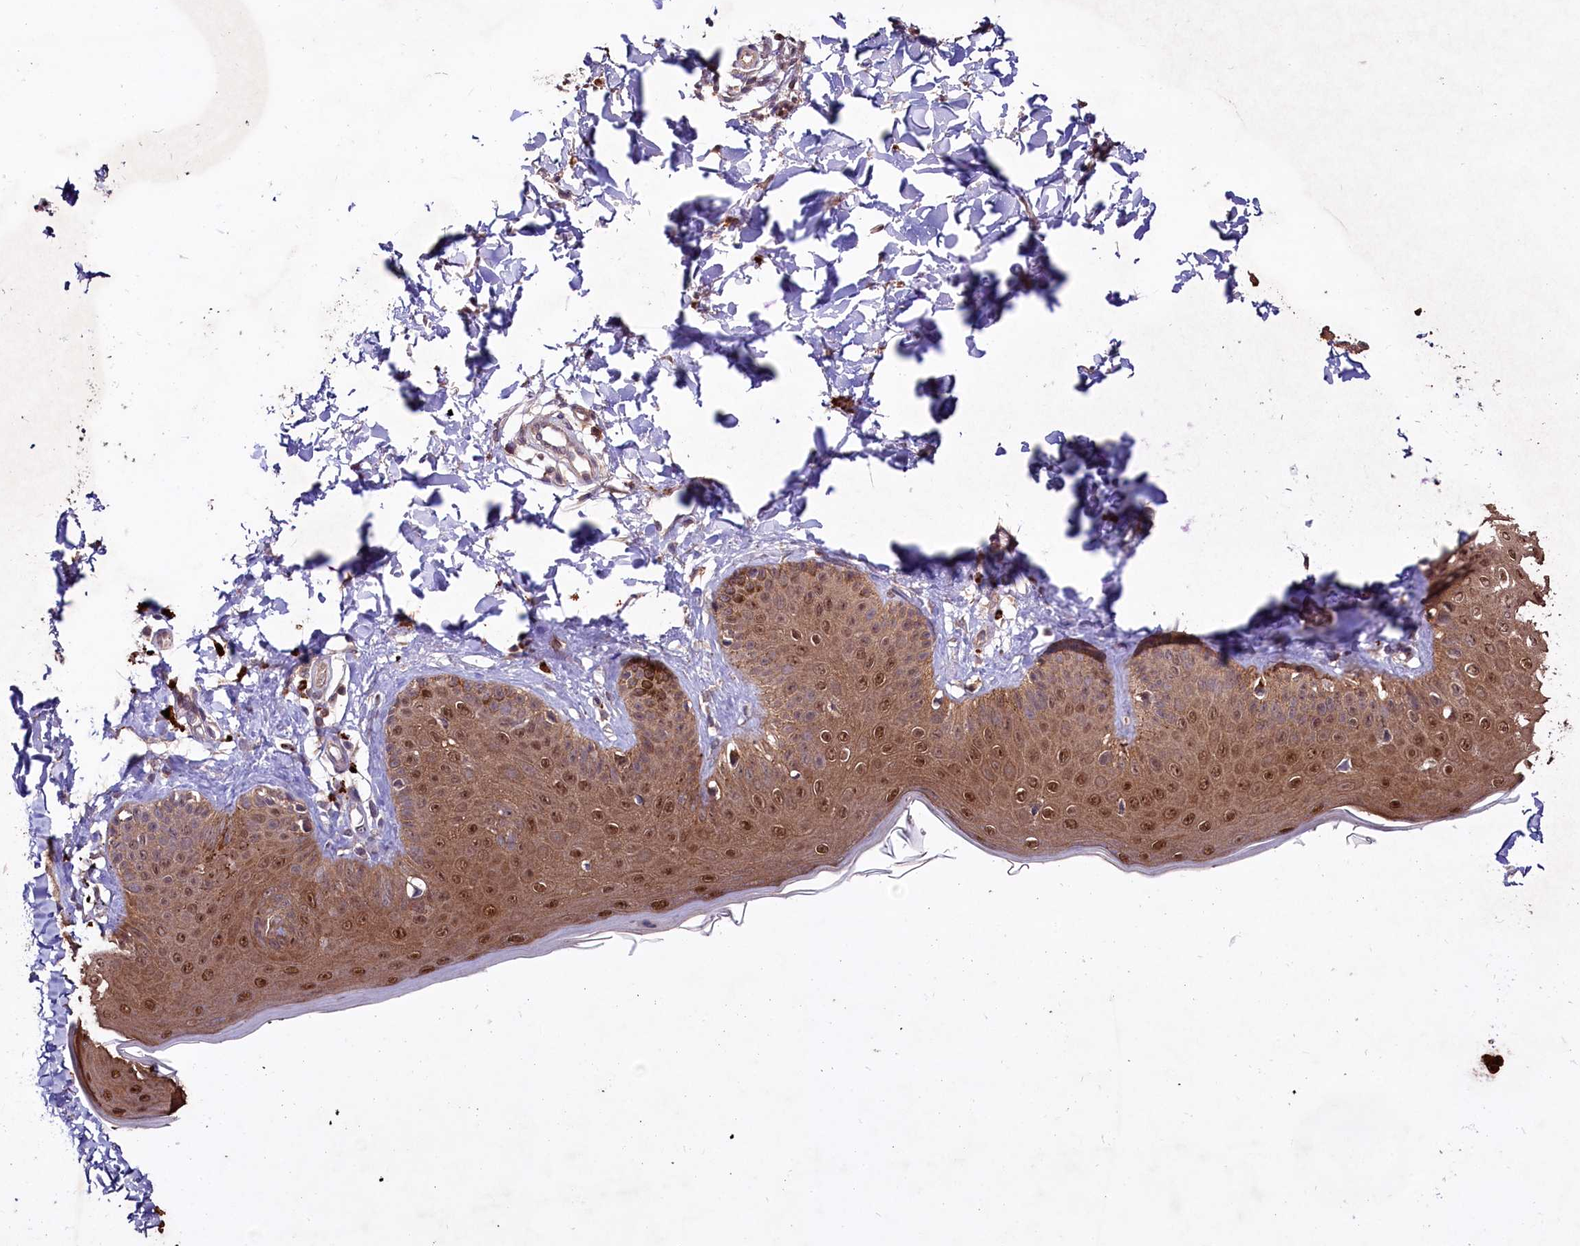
{"staining": {"intensity": "strong", "quantity": "25%-75%", "location": "cytoplasmic/membranous"}, "tissue": "skin", "cell_type": "Fibroblasts", "image_type": "normal", "snomed": [{"axis": "morphology", "description": "Normal tissue, NOS"}, {"axis": "topography", "description": "Skin"}], "caption": "A brown stain shows strong cytoplasmic/membranous positivity of a protein in fibroblasts of normal human skin.", "gene": "KLRB1", "patient": {"sex": "male", "age": 52}}